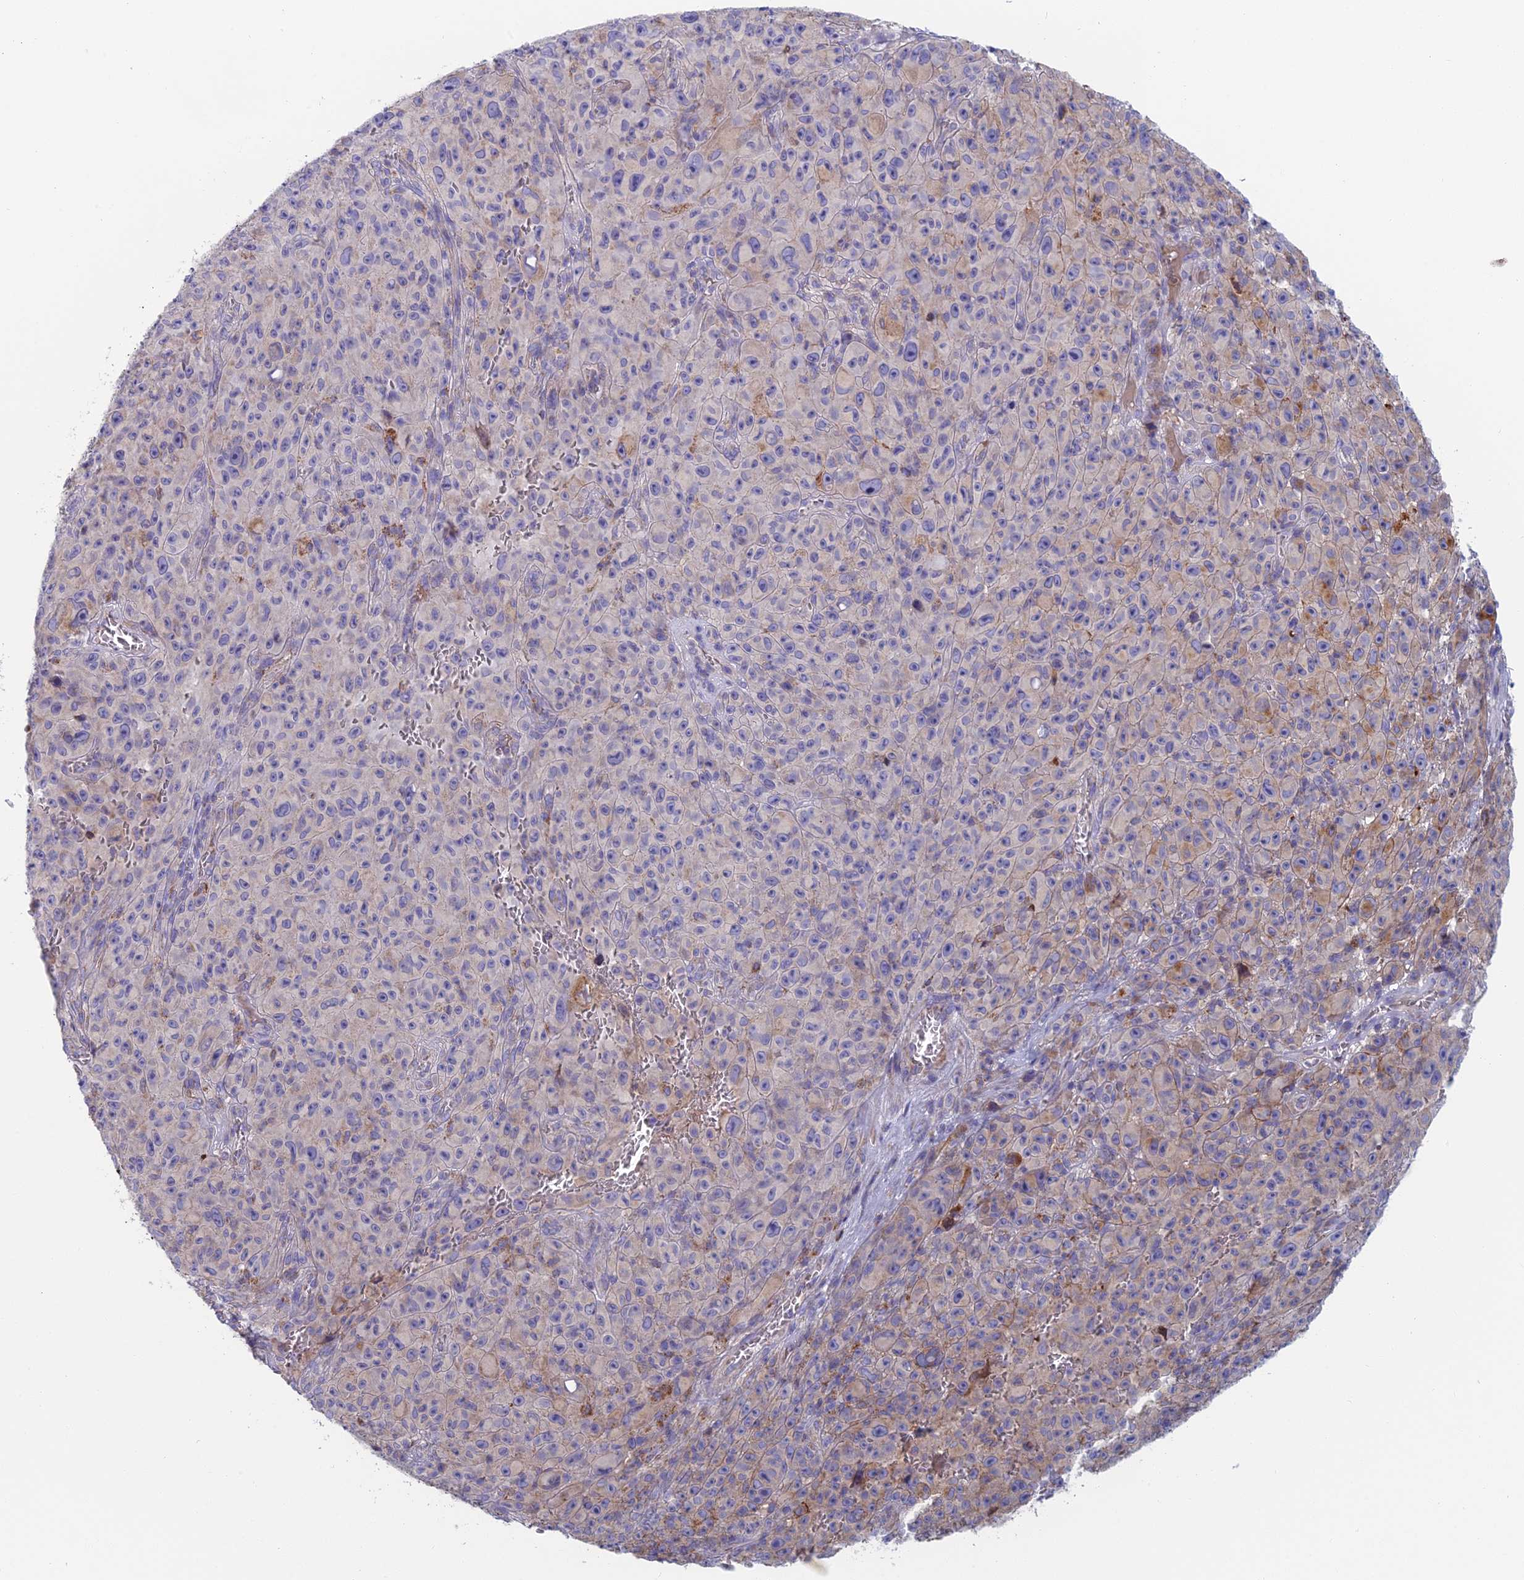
{"staining": {"intensity": "negative", "quantity": "none", "location": "none"}, "tissue": "melanoma", "cell_type": "Tumor cells", "image_type": "cancer", "snomed": [{"axis": "morphology", "description": "Malignant melanoma, NOS"}, {"axis": "topography", "description": "Skin"}], "caption": "Immunohistochemical staining of human melanoma reveals no significant staining in tumor cells.", "gene": "IFTAP", "patient": {"sex": "female", "age": 82}}